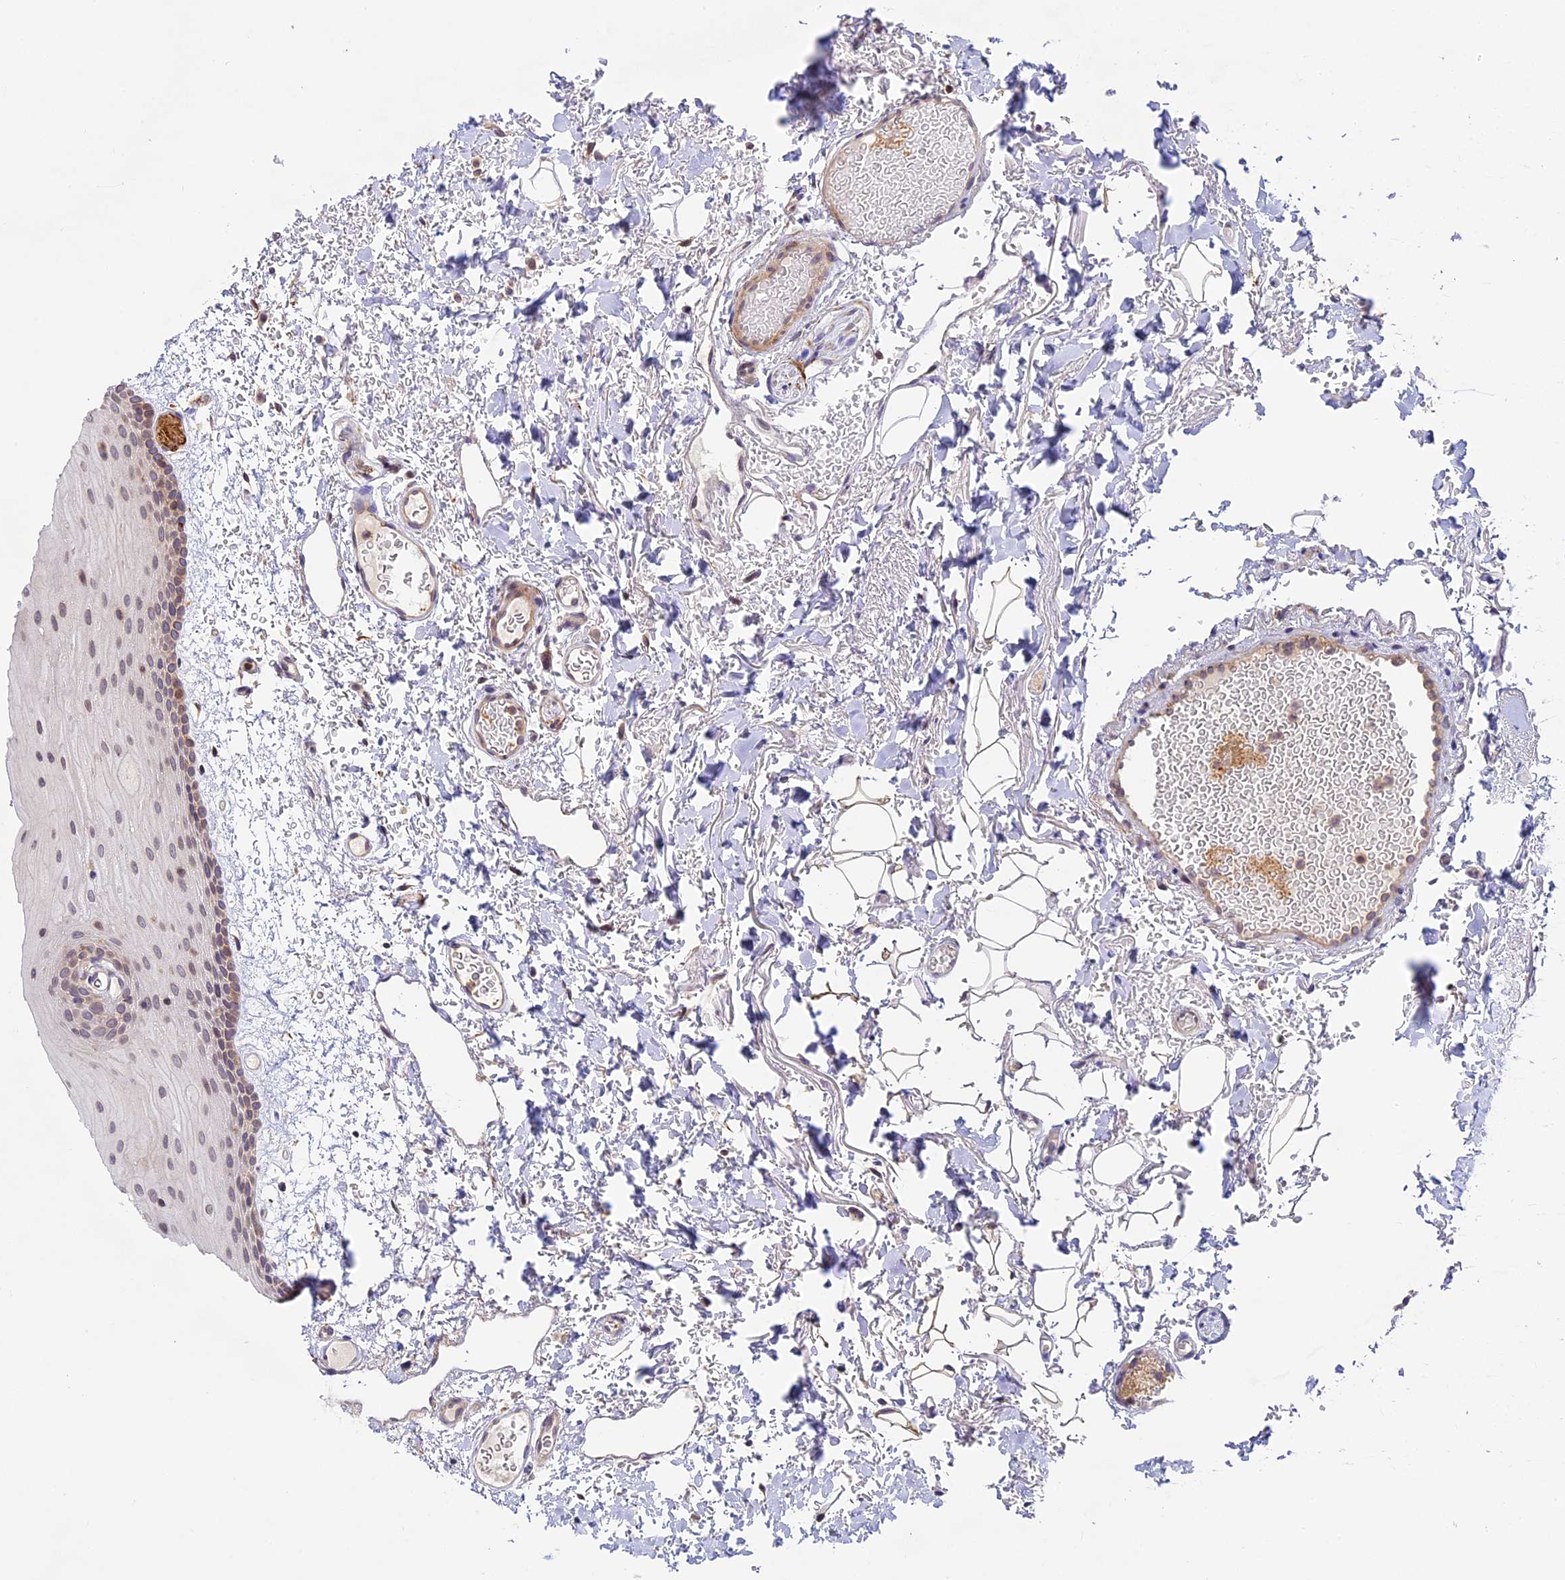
{"staining": {"intensity": "moderate", "quantity": "25%-75%", "location": "cytoplasmic/membranous,nuclear"}, "tissue": "oral mucosa", "cell_type": "Squamous epithelial cells", "image_type": "normal", "snomed": [{"axis": "morphology", "description": "Normal tissue, NOS"}, {"axis": "topography", "description": "Oral tissue"}], "caption": "About 25%-75% of squamous epithelial cells in normal human oral mucosa display moderate cytoplasmic/membranous,nuclear protein positivity as visualized by brown immunohistochemical staining.", "gene": "DGKH", "patient": {"sex": "female", "age": 70}}